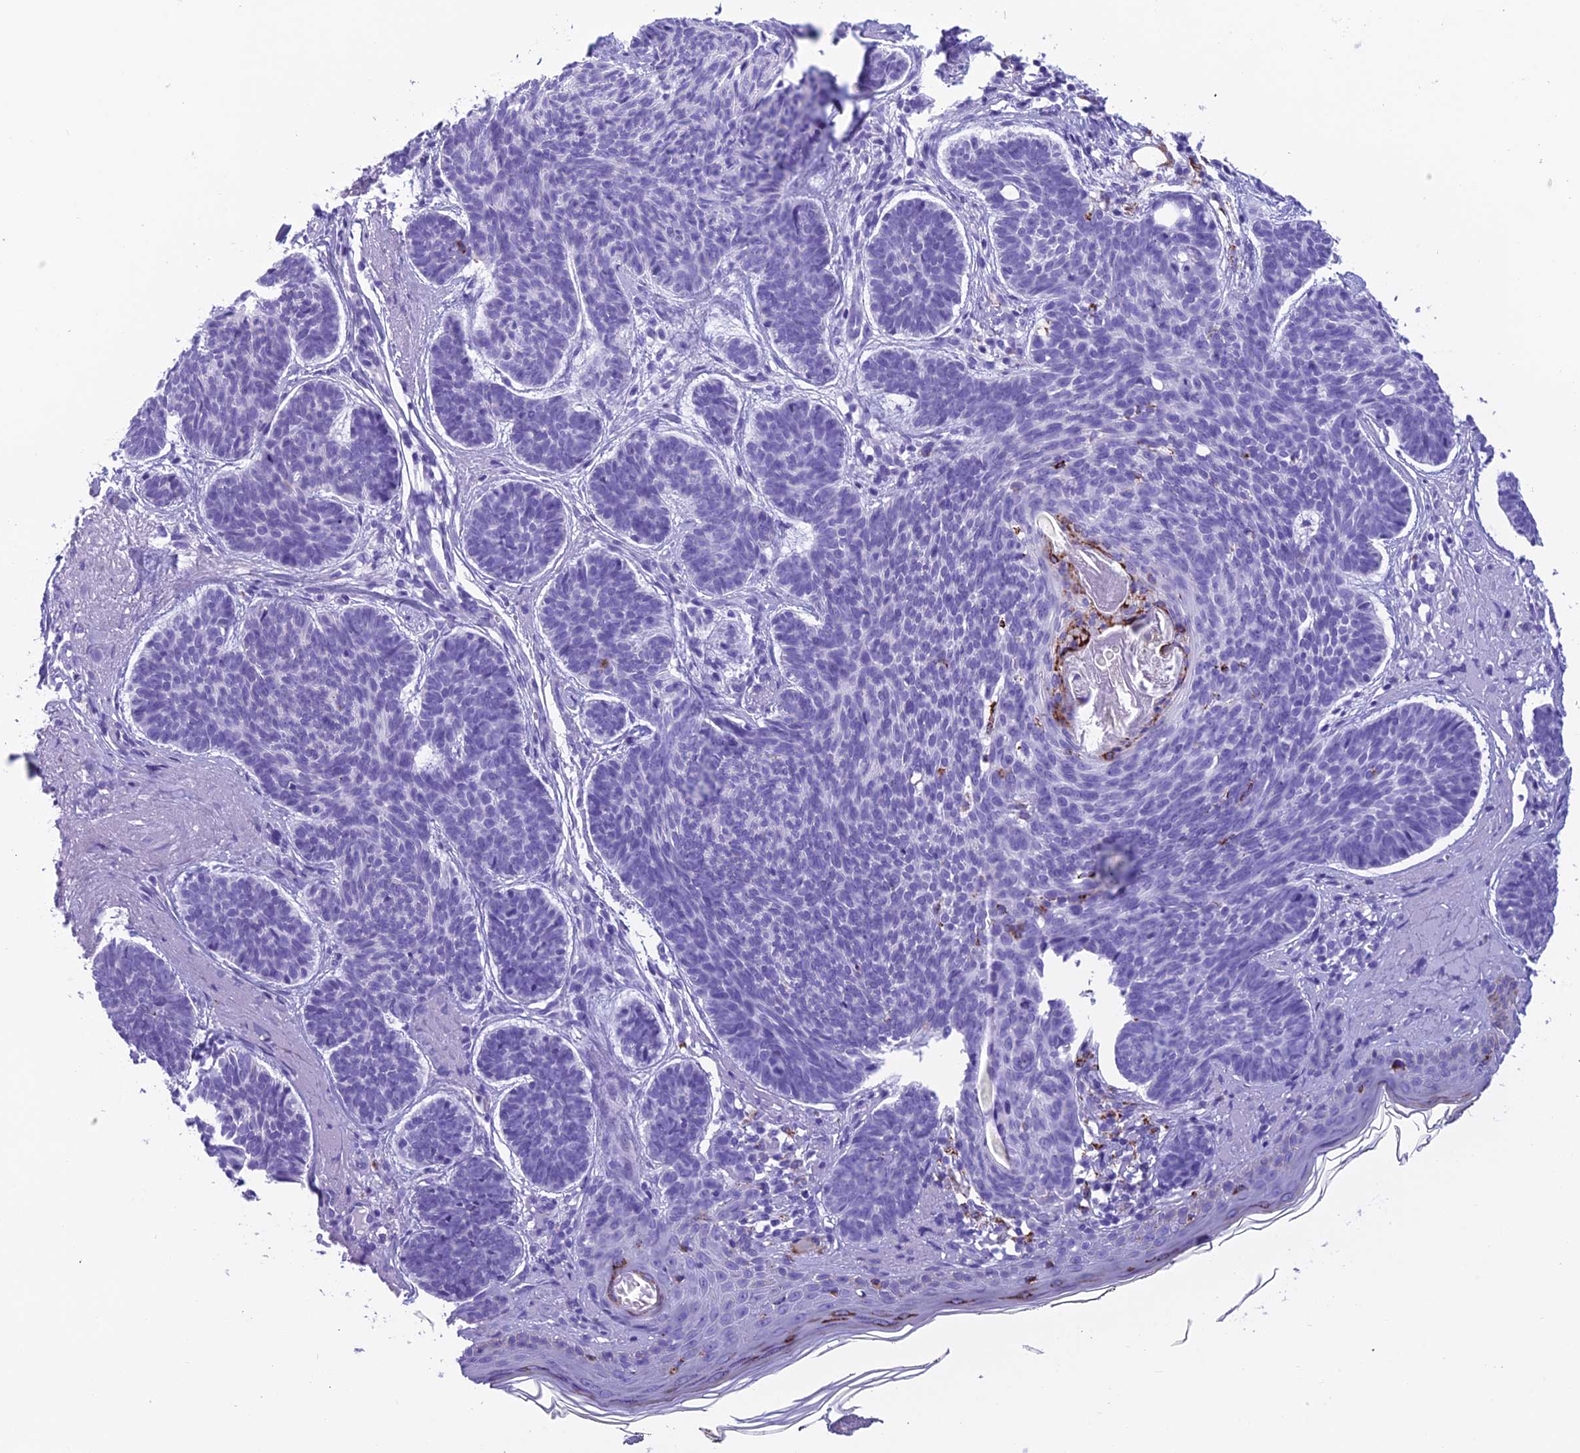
{"staining": {"intensity": "negative", "quantity": "none", "location": "none"}, "tissue": "skin cancer", "cell_type": "Tumor cells", "image_type": "cancer", "snomed": [{"axis": "morphology", "description": "Basal cell carcinoma"}, {"axis": "topography", "description": "Skin"}], "caption": "Immunohistochemistry image of neoplastic tissue: human basal cell carcinoma (skin) stained with DAB (3,3'-diaminobenzidine) demonstrates no significant protein expression in tumor cells.", "gene": "TRAM1L1", "patient": {"sex": "female", "age": 74}}